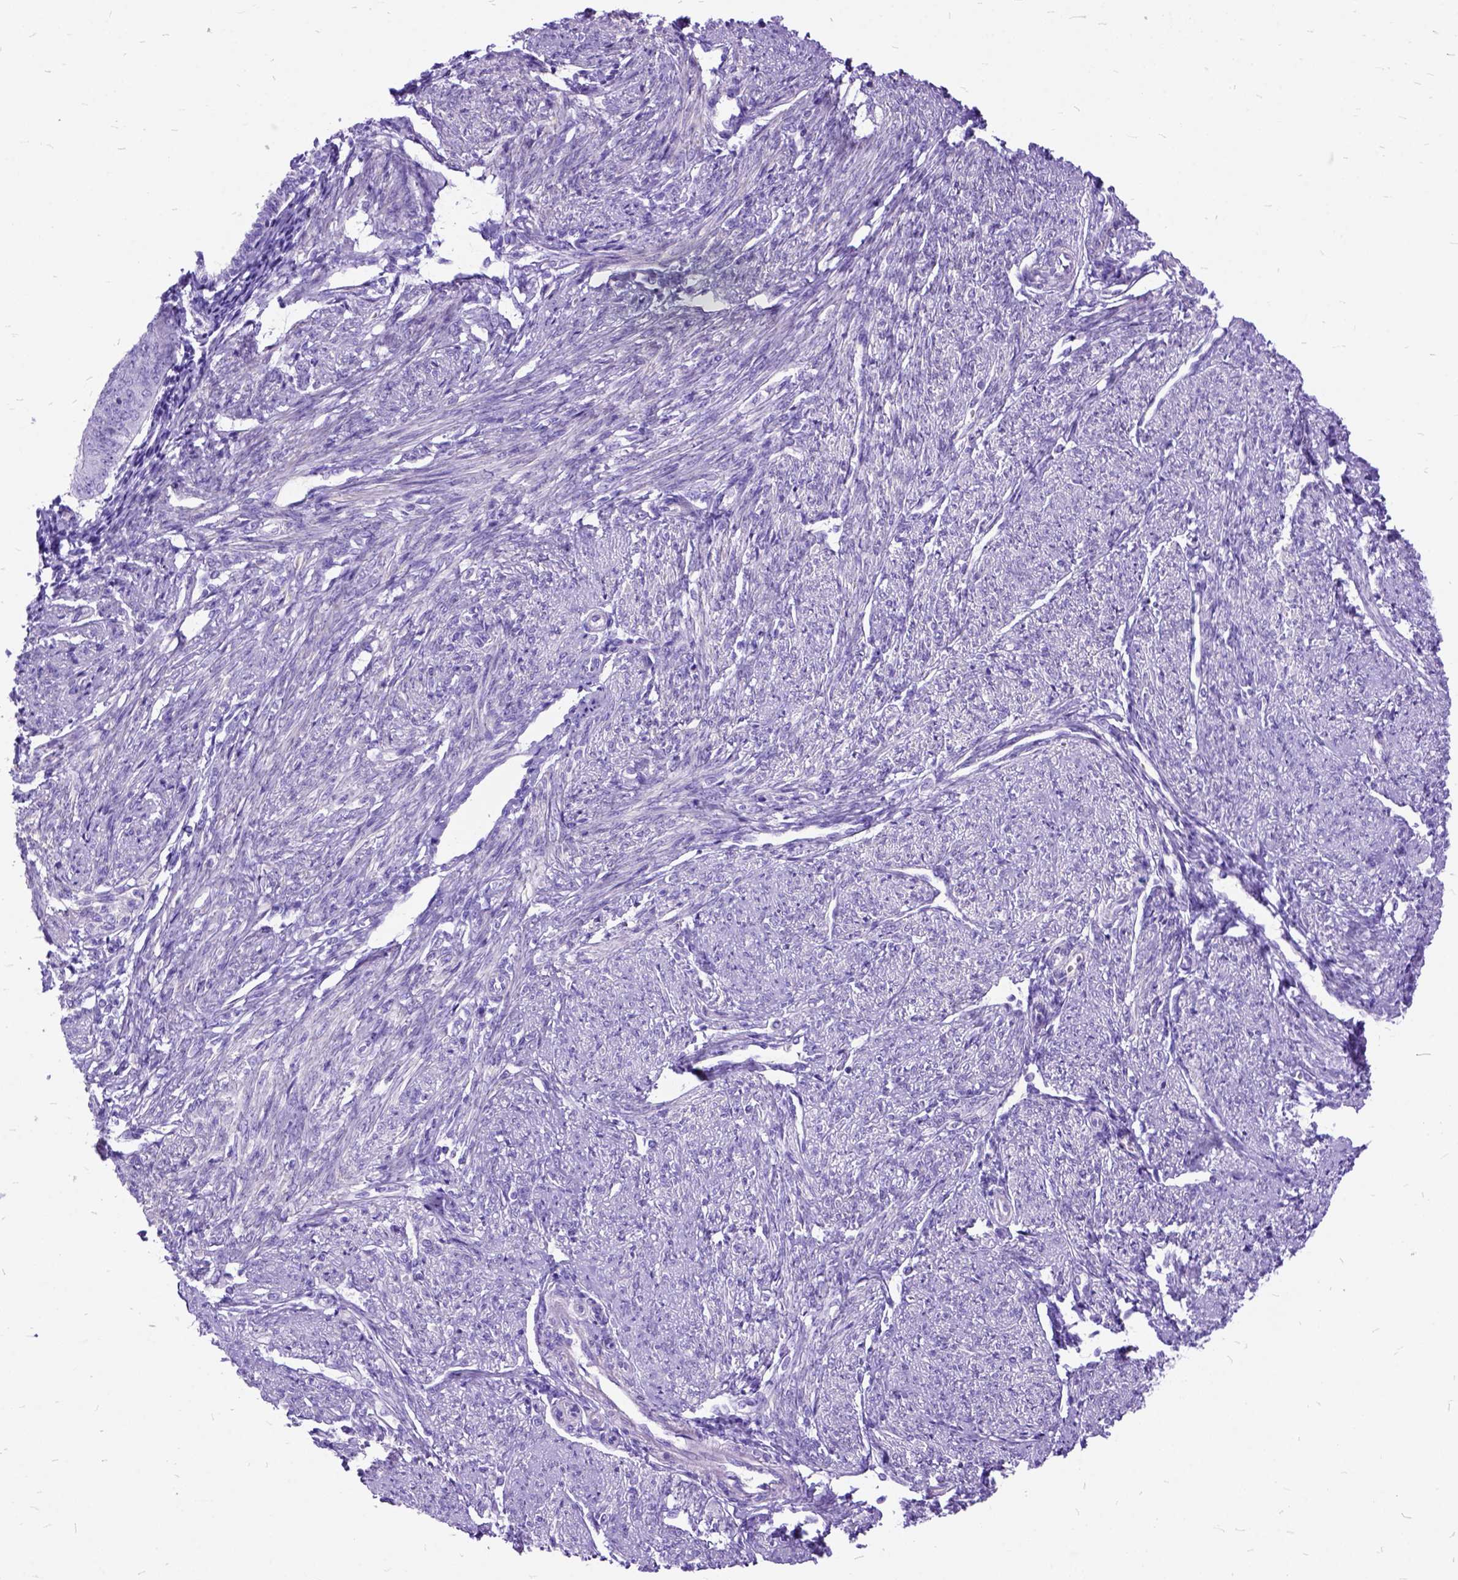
{"staining": {"intensity": "negative", "quantity": "none", "location": "none"}, "tissue": "smooth muscle", "cell_type": "Smooth muscle cells", "image_type": "normal", "snomed": [{"axis": "morphology", "description": "Normal tissue, NOS"}, {"axis": "topography", "description": "Smooth muscle"}], "caption": "There is no significant positivity in smooth muscle cells of smooth muscle. The staining is performed using DAB (3,3'-diaminobenzidine) brown chromogen with nuclei counter-stained in using hematoxylin.", "gene": "ARL9", "patient": {"sex": "female", "age": 65}}